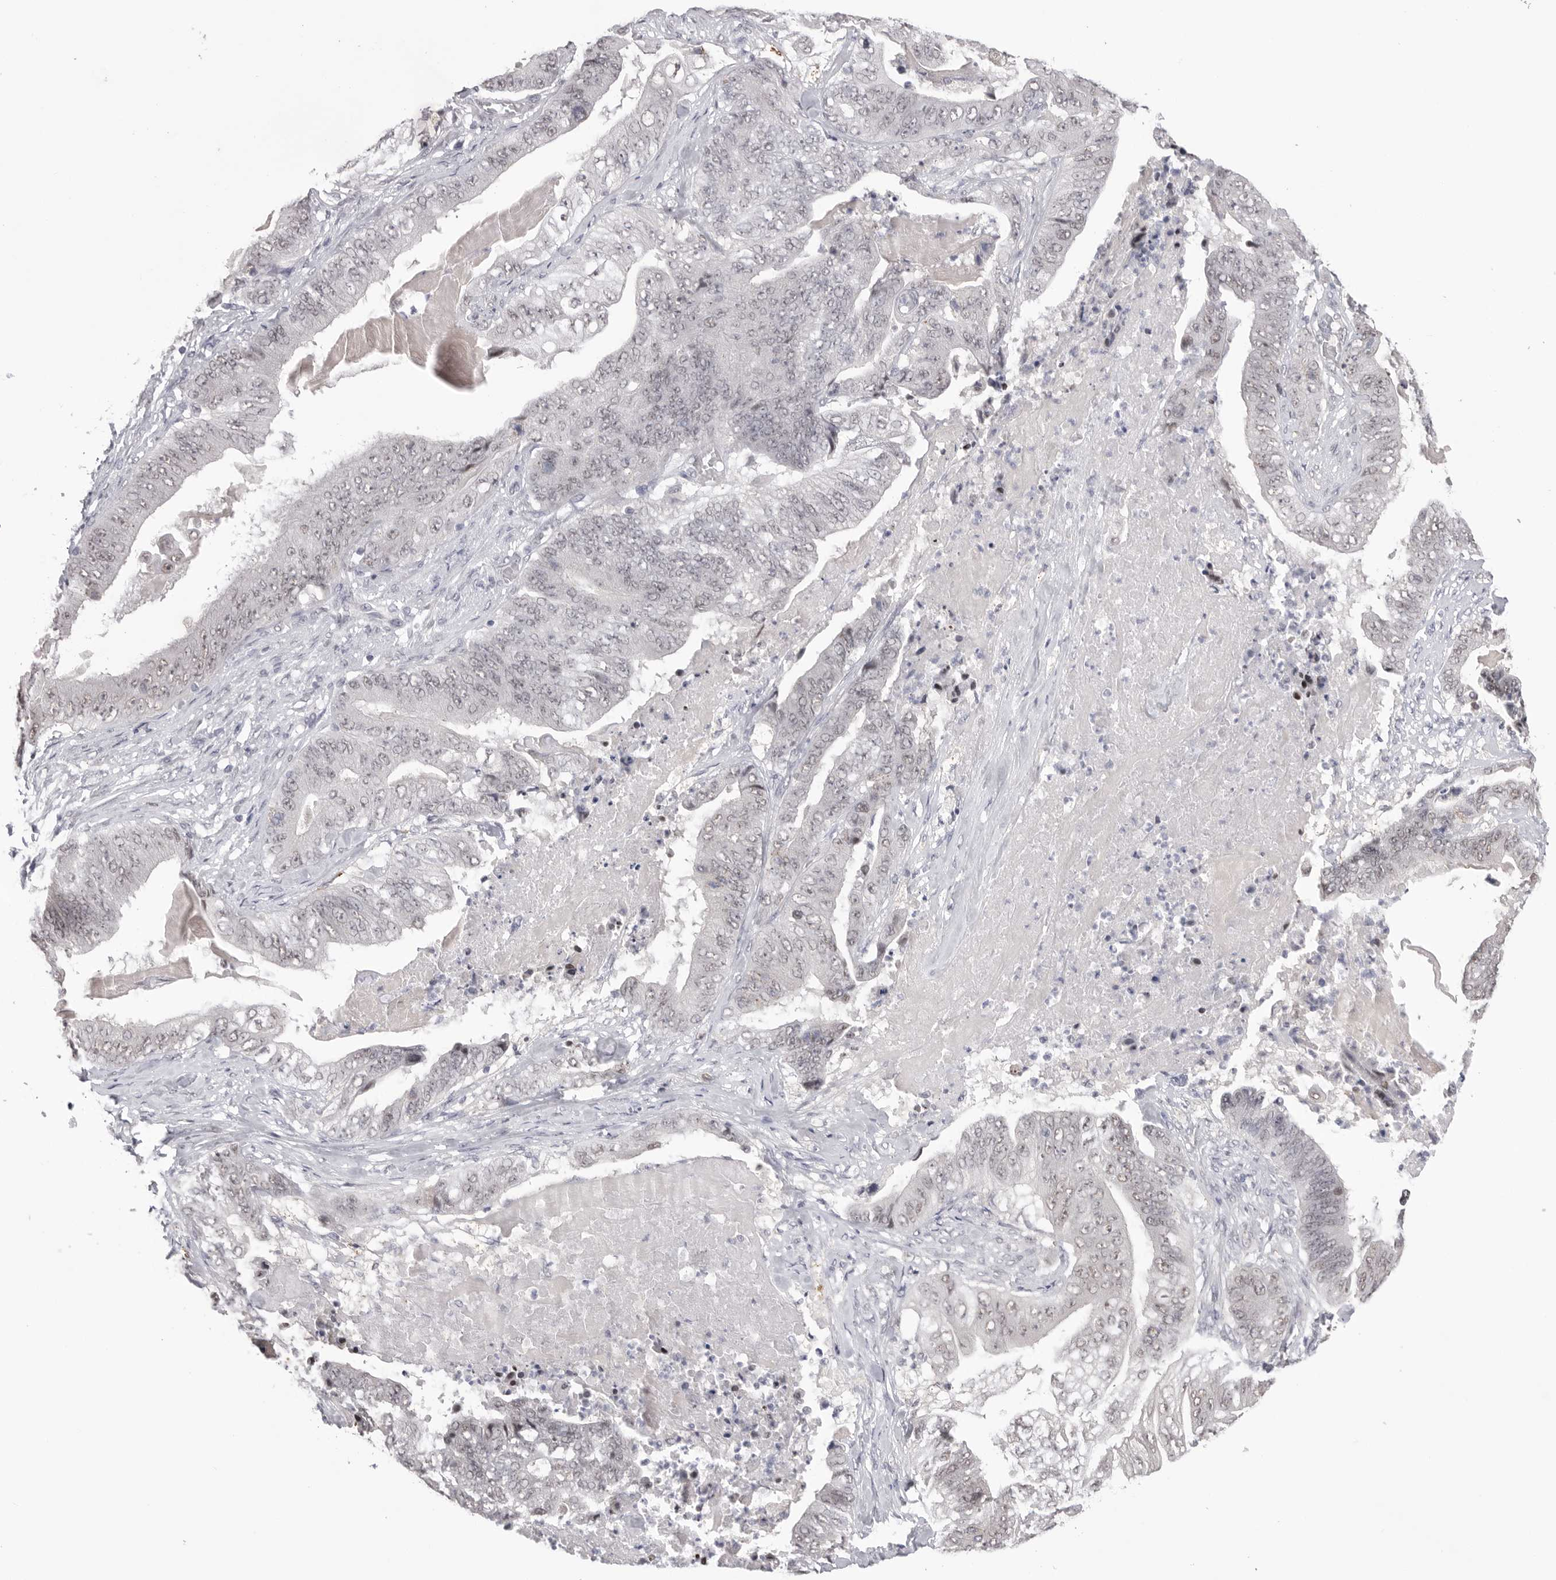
{"staining": {"intensity": "moderate", "quantity": "<25%", "location": "nuclear"}, "tissue": "stomach cancer", "cell_type": "Tumor cells", "image_type": "cancer", "snomed": [{"axis": "morphology", "description": "Adenocarcinoma, NOS"}, {"axis": "topography", "description": "Stomach"}], "caption": "An image of stomach cancer stained for a protein exhibits moderate nuclear brown staining in tumor cells. Using DAB (brown) and hematoxylin (blue) stains, captured at high magnification using brightfield microscopy.", "gene": "BCLAF3", "patient": {"sex": "female", "age": 73}}